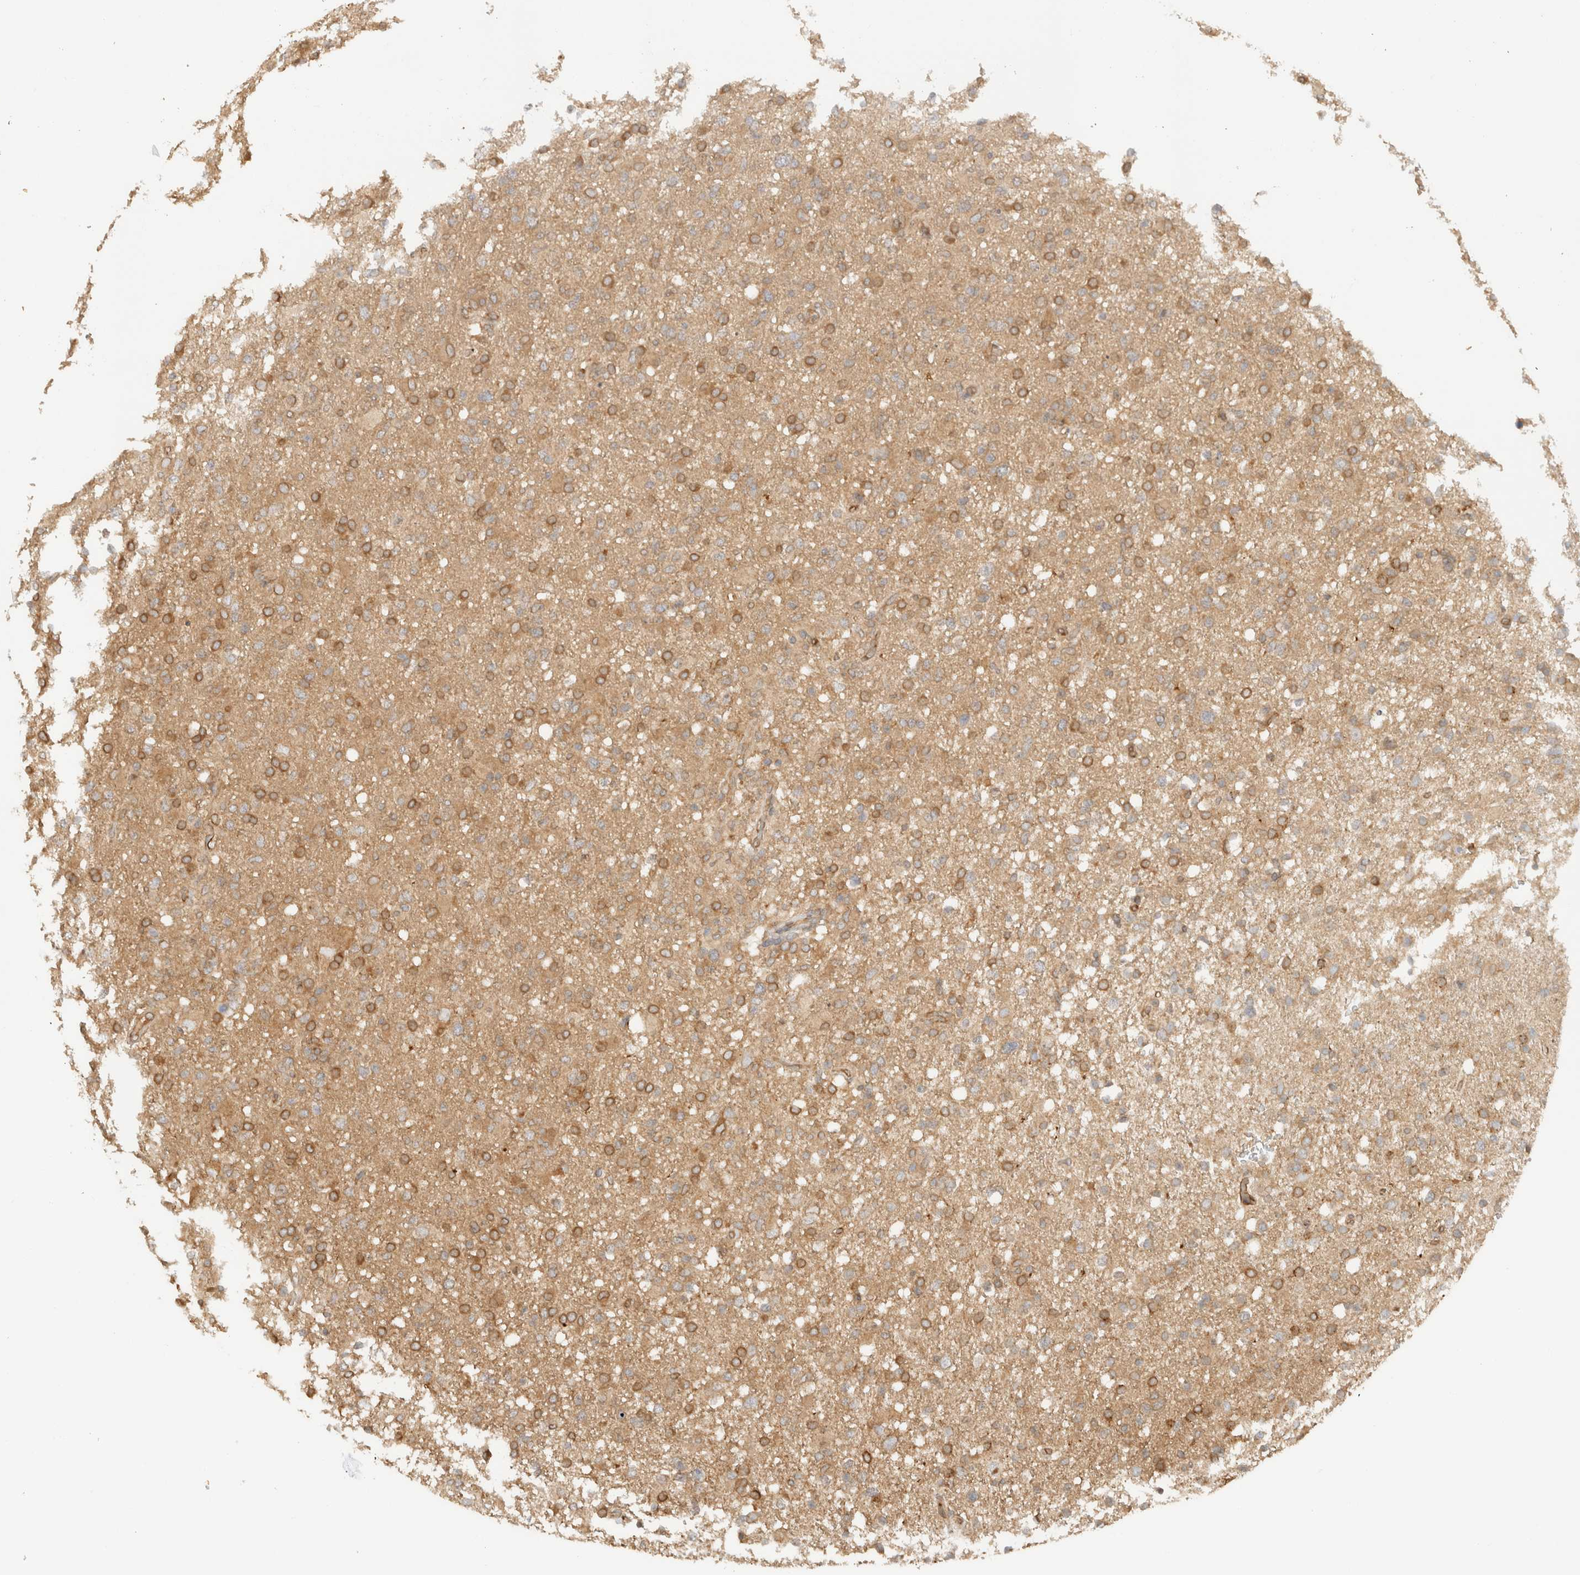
{"staining": {"intensity": "moderate", "quantity": "25%-75%", "location": "cytoplasmic/membranous"}, "tissue": "glioma", "cell_type": "Tumor cells", "image_type": "cancer", "snomed": [{"axis": "morphology", "description": "Glioma, malignant, High grade"}, {"axis": "topography", "description": "Brain"}], "caption": "High-magnification brightfield microscopy of malignant high-grade glioma stained with DAB (brown) and counterstained with hematoxylin (blue). tumor cells exhibit moderate cytoplasmic/membranous positivity is identified in about25%-75% of cells. (Stains: DAB (3,3'-diaminobenzidine) in brown, nuclei in blue, Microscopy: brightfield microscopy at high magnification).", "gene": "ARFGEF2", "patient": {"sex": "female", "age": 57}}